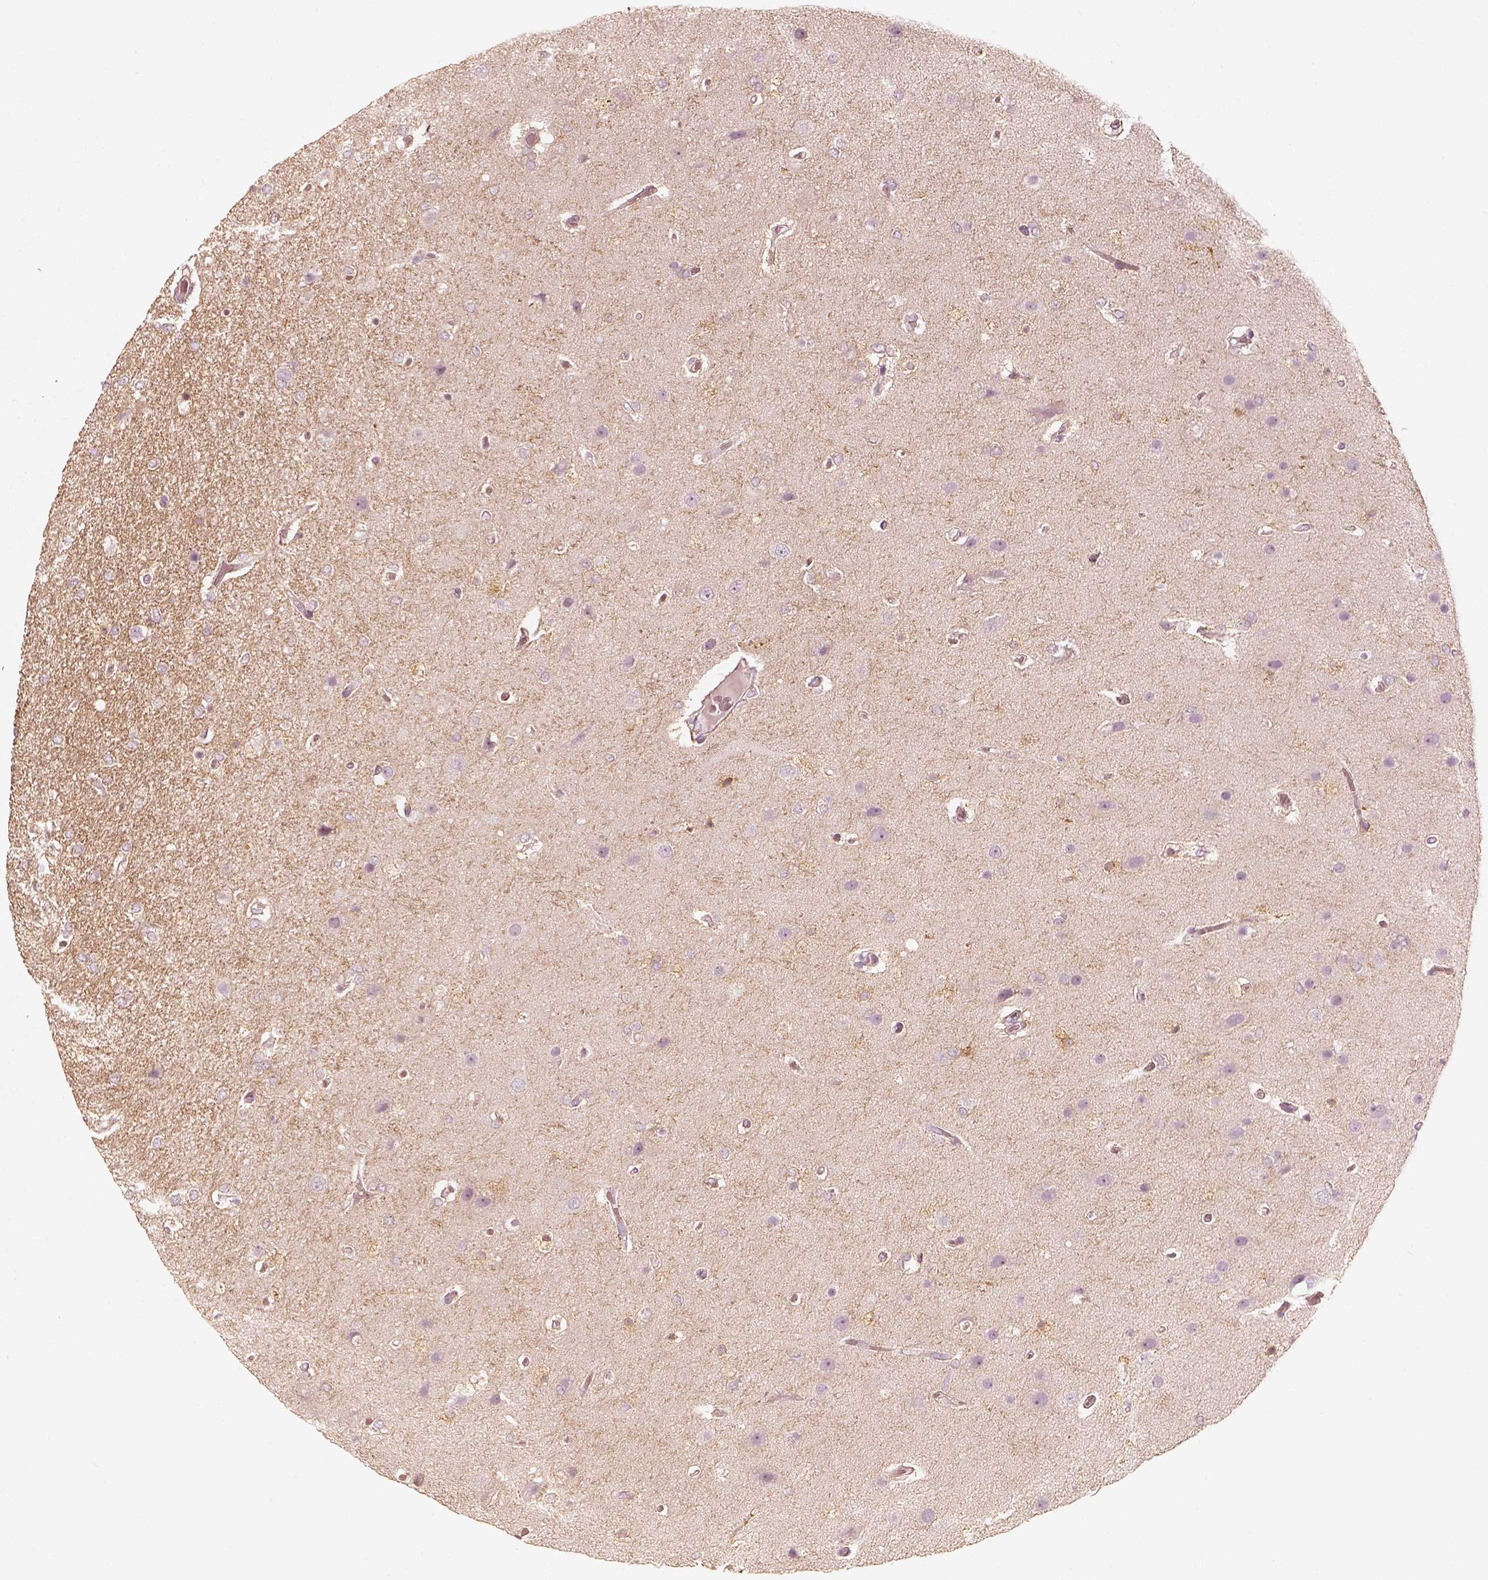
{"staining": {"intensity": "negative", "quantity": "none", "location": "none"}, "tissue": "glioma", "cell_type": "Tumor cells", "image_type": "cancer", "snomed": [{"axis": "morphology", "description": "Glioma, malignant, High grade"}, {"axis": "topography", "description": "Brain"}], "caption": "Tumor cells show no significant protein expression in high-grade glioma (malignant).", "gene": "FMNL2", "patient": {"sex": "female", "age": 61}}